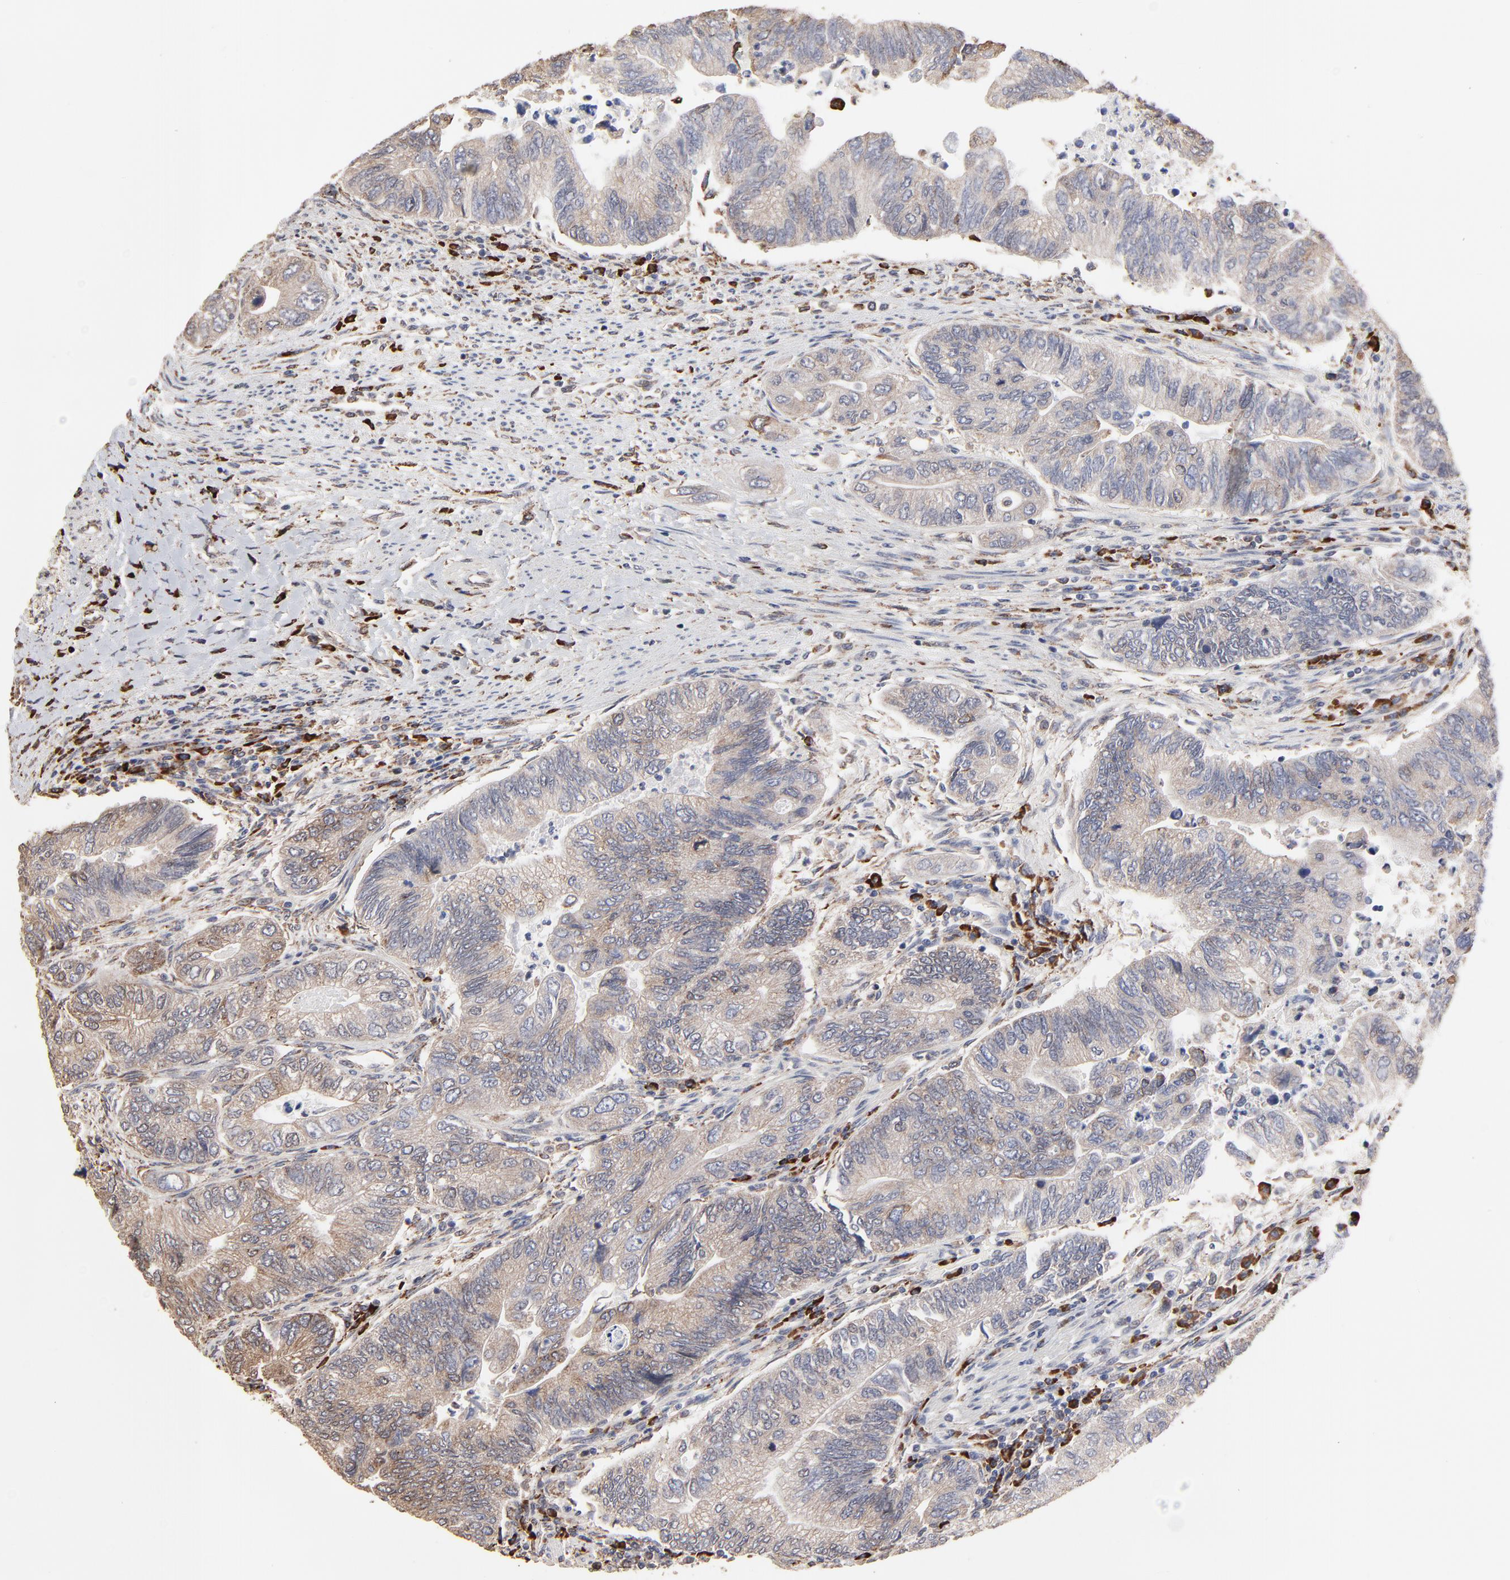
{"staining": {"intensity": "weak", "quantity": "25%-75%", "location": "cytoplasmic/membranous"}, "tissue": "colorectal cancer", "cell_type": "Tumor cells", "image_type": "cancer", "snomed": [{"axis": "morphology", "description": "Adenocarcinoma, NOS"}, {"axis": "topography", "description": "Colon"}], "caption": "Protein staining of colorectal cancer (adenocarcinoma) tissue shows weak cytoplasmic/membranous staining in approximately 25%-75% of tumor cells.", "gene": "CHM", "patient": {"sex": "female", "age": 11}}